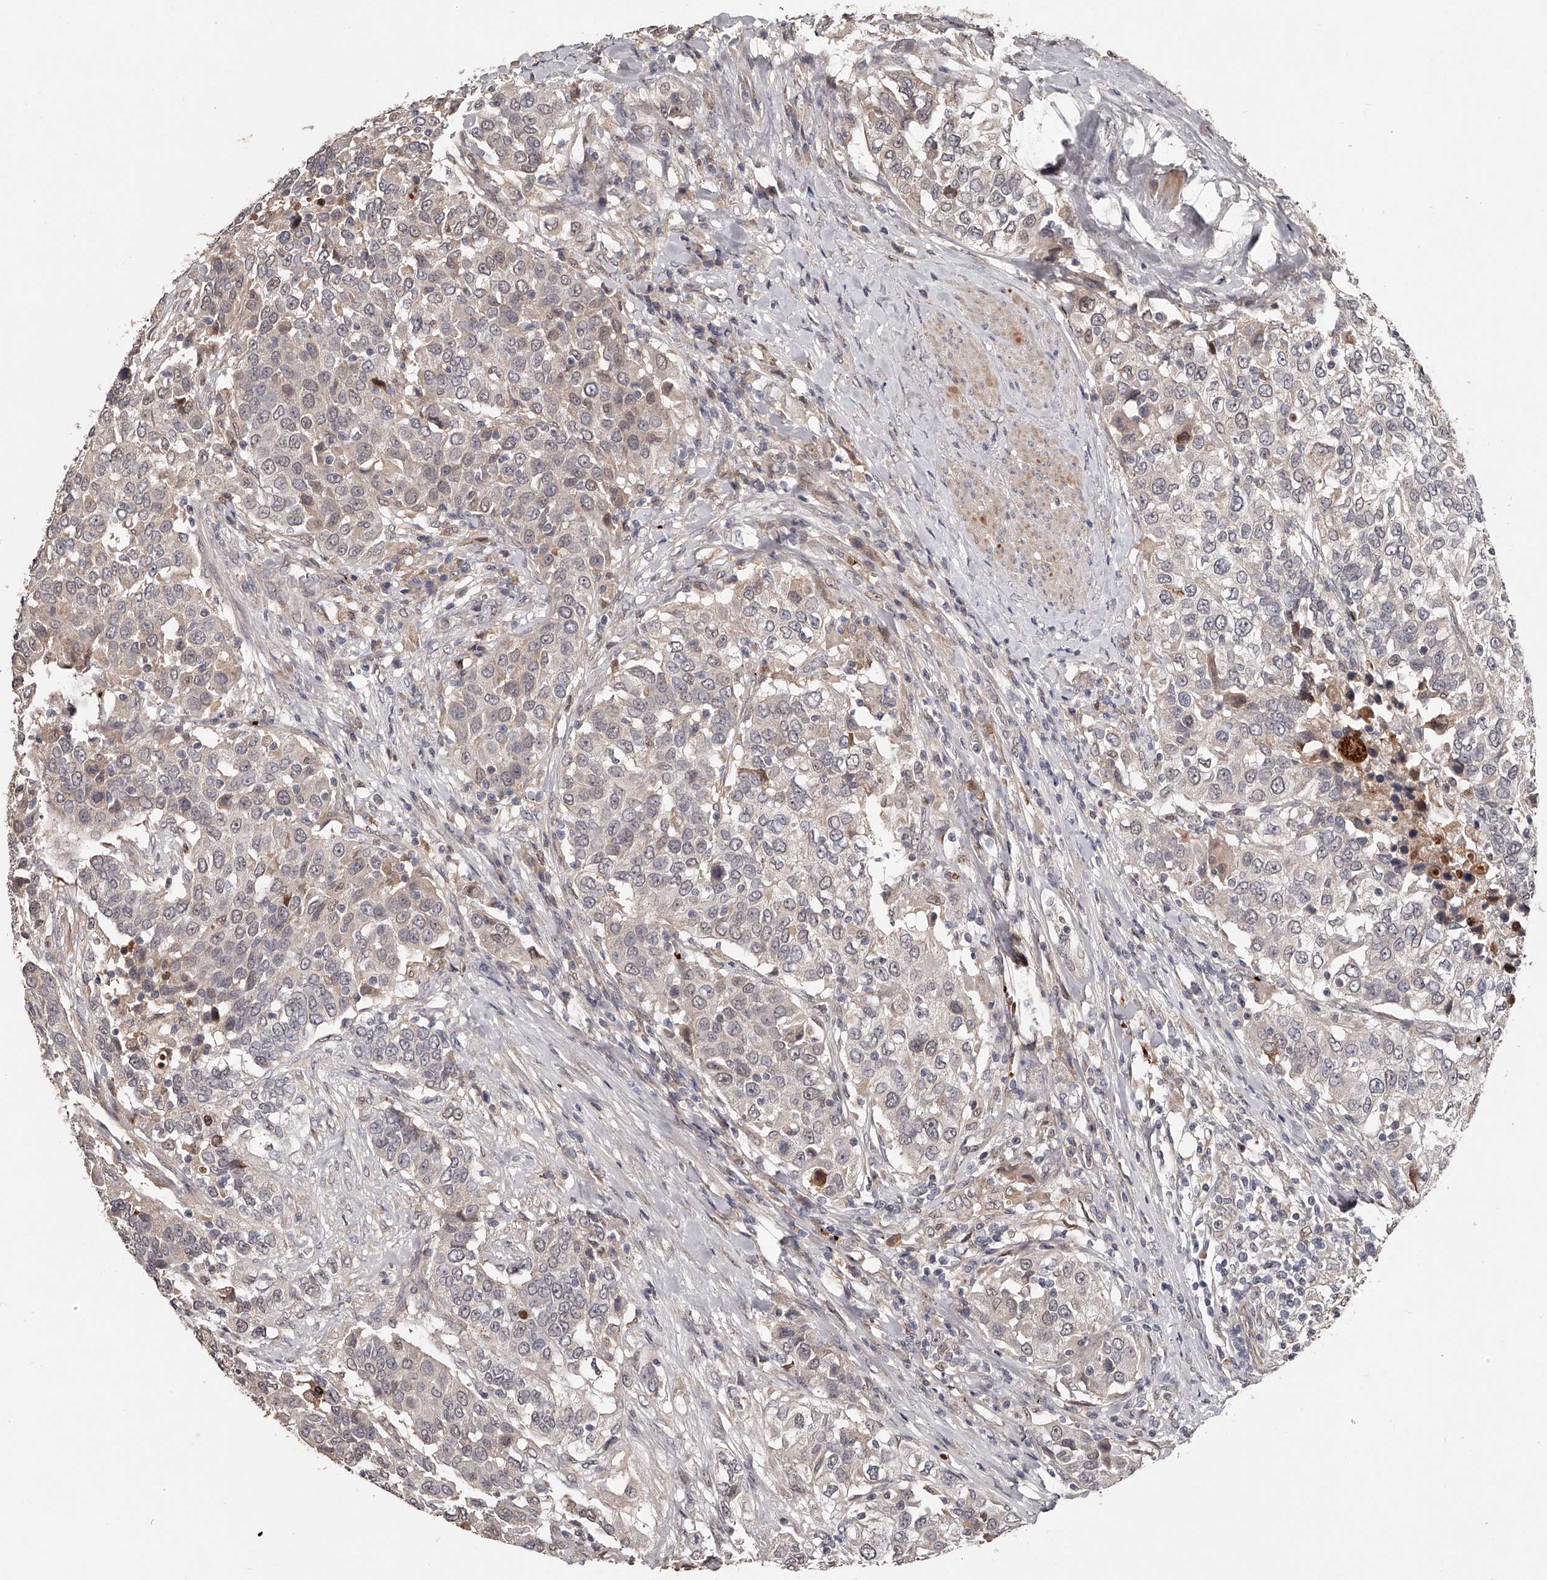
{"staining": {"intensity": "weak", "quantity": "<25%", "location": "nuclear"}, "tissue": "urothelial cancer", "cell_type": "Tumor cells", "image_type": "cancer", "snomed": [{"axis": "morphology", "description": "Urothelial carcinoma, High grade"}, {"axis": "topography", "description": "Urinary bladder"}], "caption": "Immunohistochemical staining of human high-grade urothelial carcinoma demonstrates no significant staining in tumor cells.", "gene": "URGCP", "patient": {"sex": "female", "age": 80}}